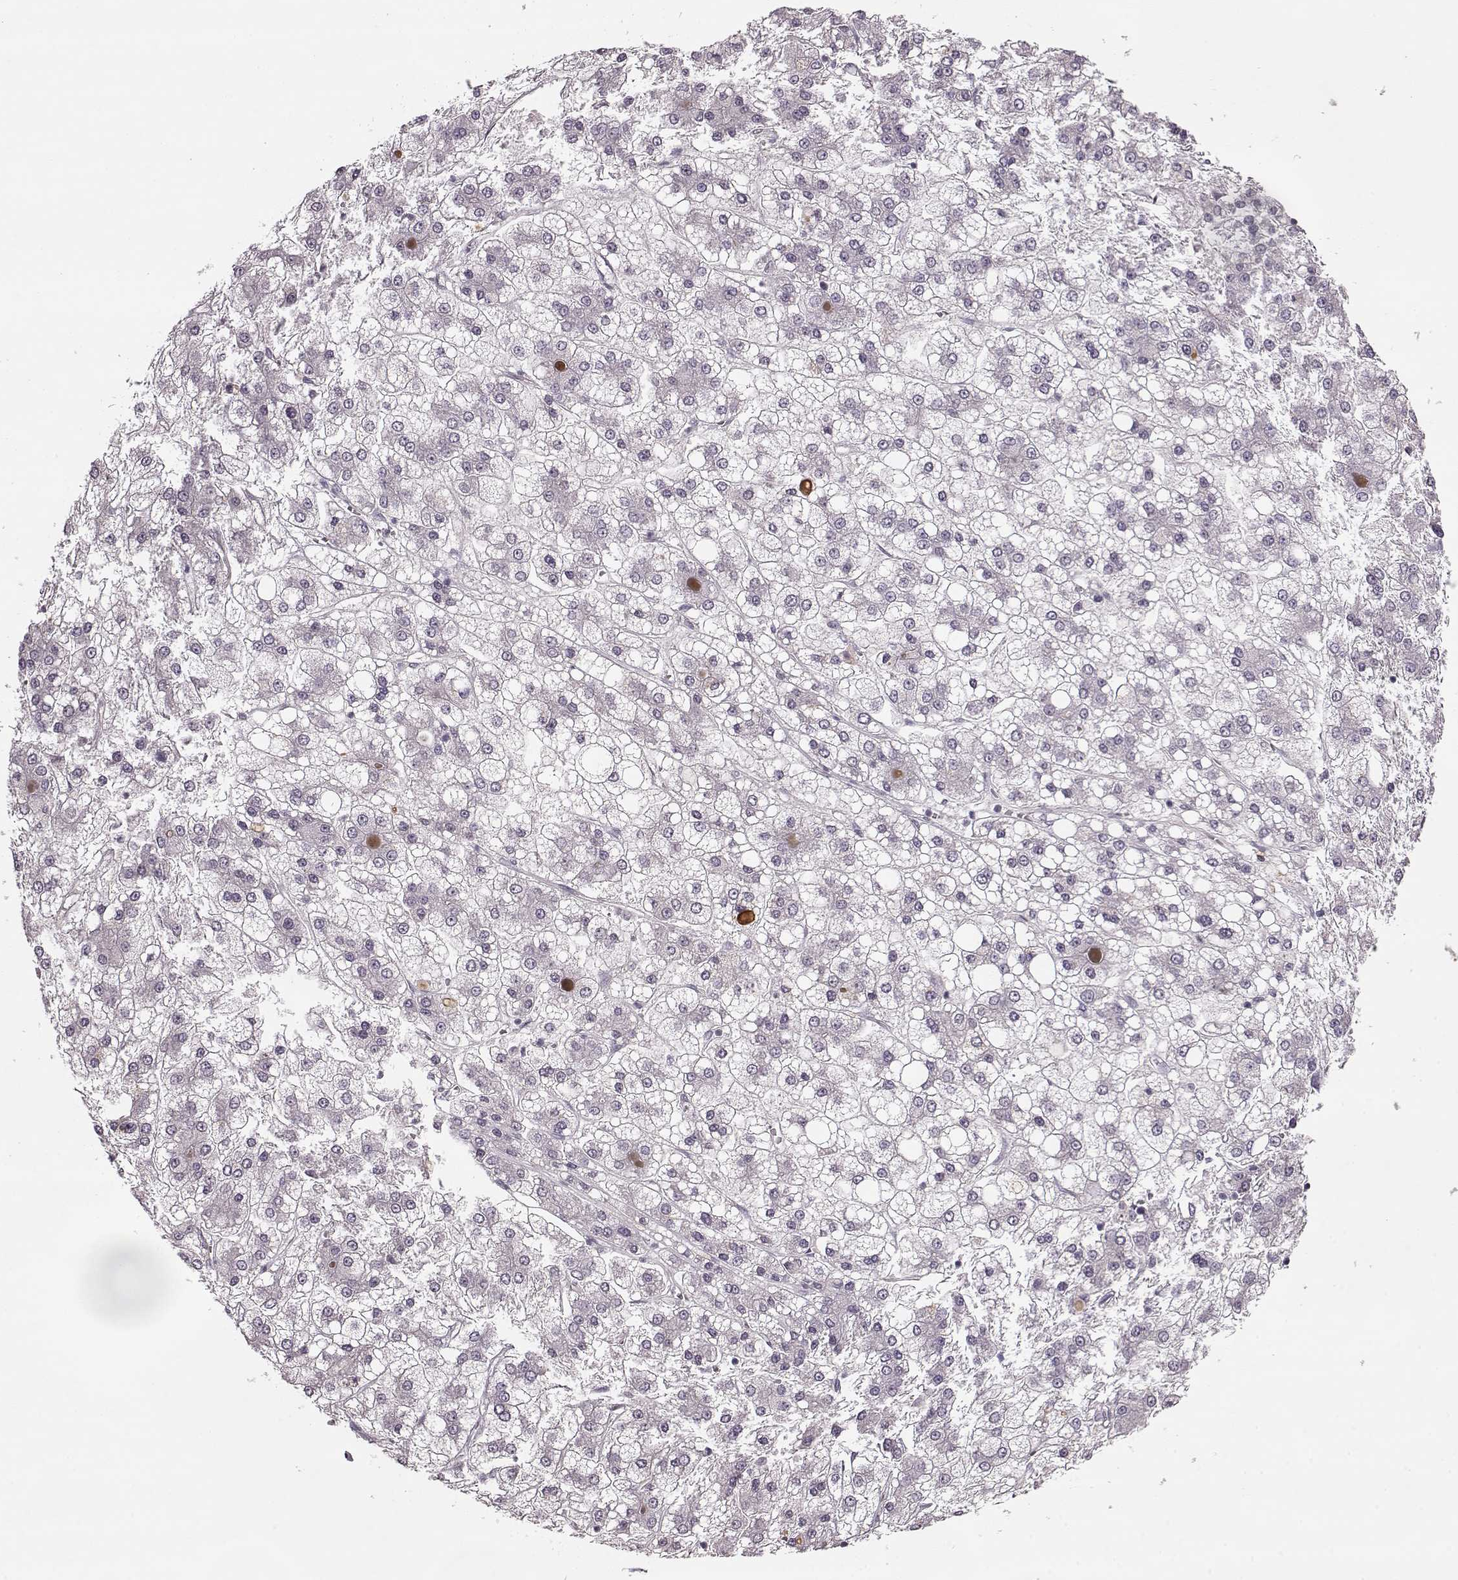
{"staining": {"intensity": "negative", "quantity": "none", "location": "none"}, "tissue": "liver cancer", "cell_type": "Tumor cells", "image_type": "cancer", "snomed": [{"axis": "morphology", "description": "Carcinoma, Hepatocellular, NOS"}, {"axis": "topography", "description": "Liver"}], "caption": "This histopathology image is of hepatocellular carcinoma (liver) stained with immunohistochemistry to label a protein in brown with the nuclei are counter-stained blue. There is no positivity in tumor cells. (Stains: DAB (3,3'-diaminobenzidine) immunohistochemistry (IHC) with hematoxylin counter stain, Microscopy: brightfield microscopy at high magnification).", "gene": "ACOT11", "patient": {"sex": "male", "age": 73}}